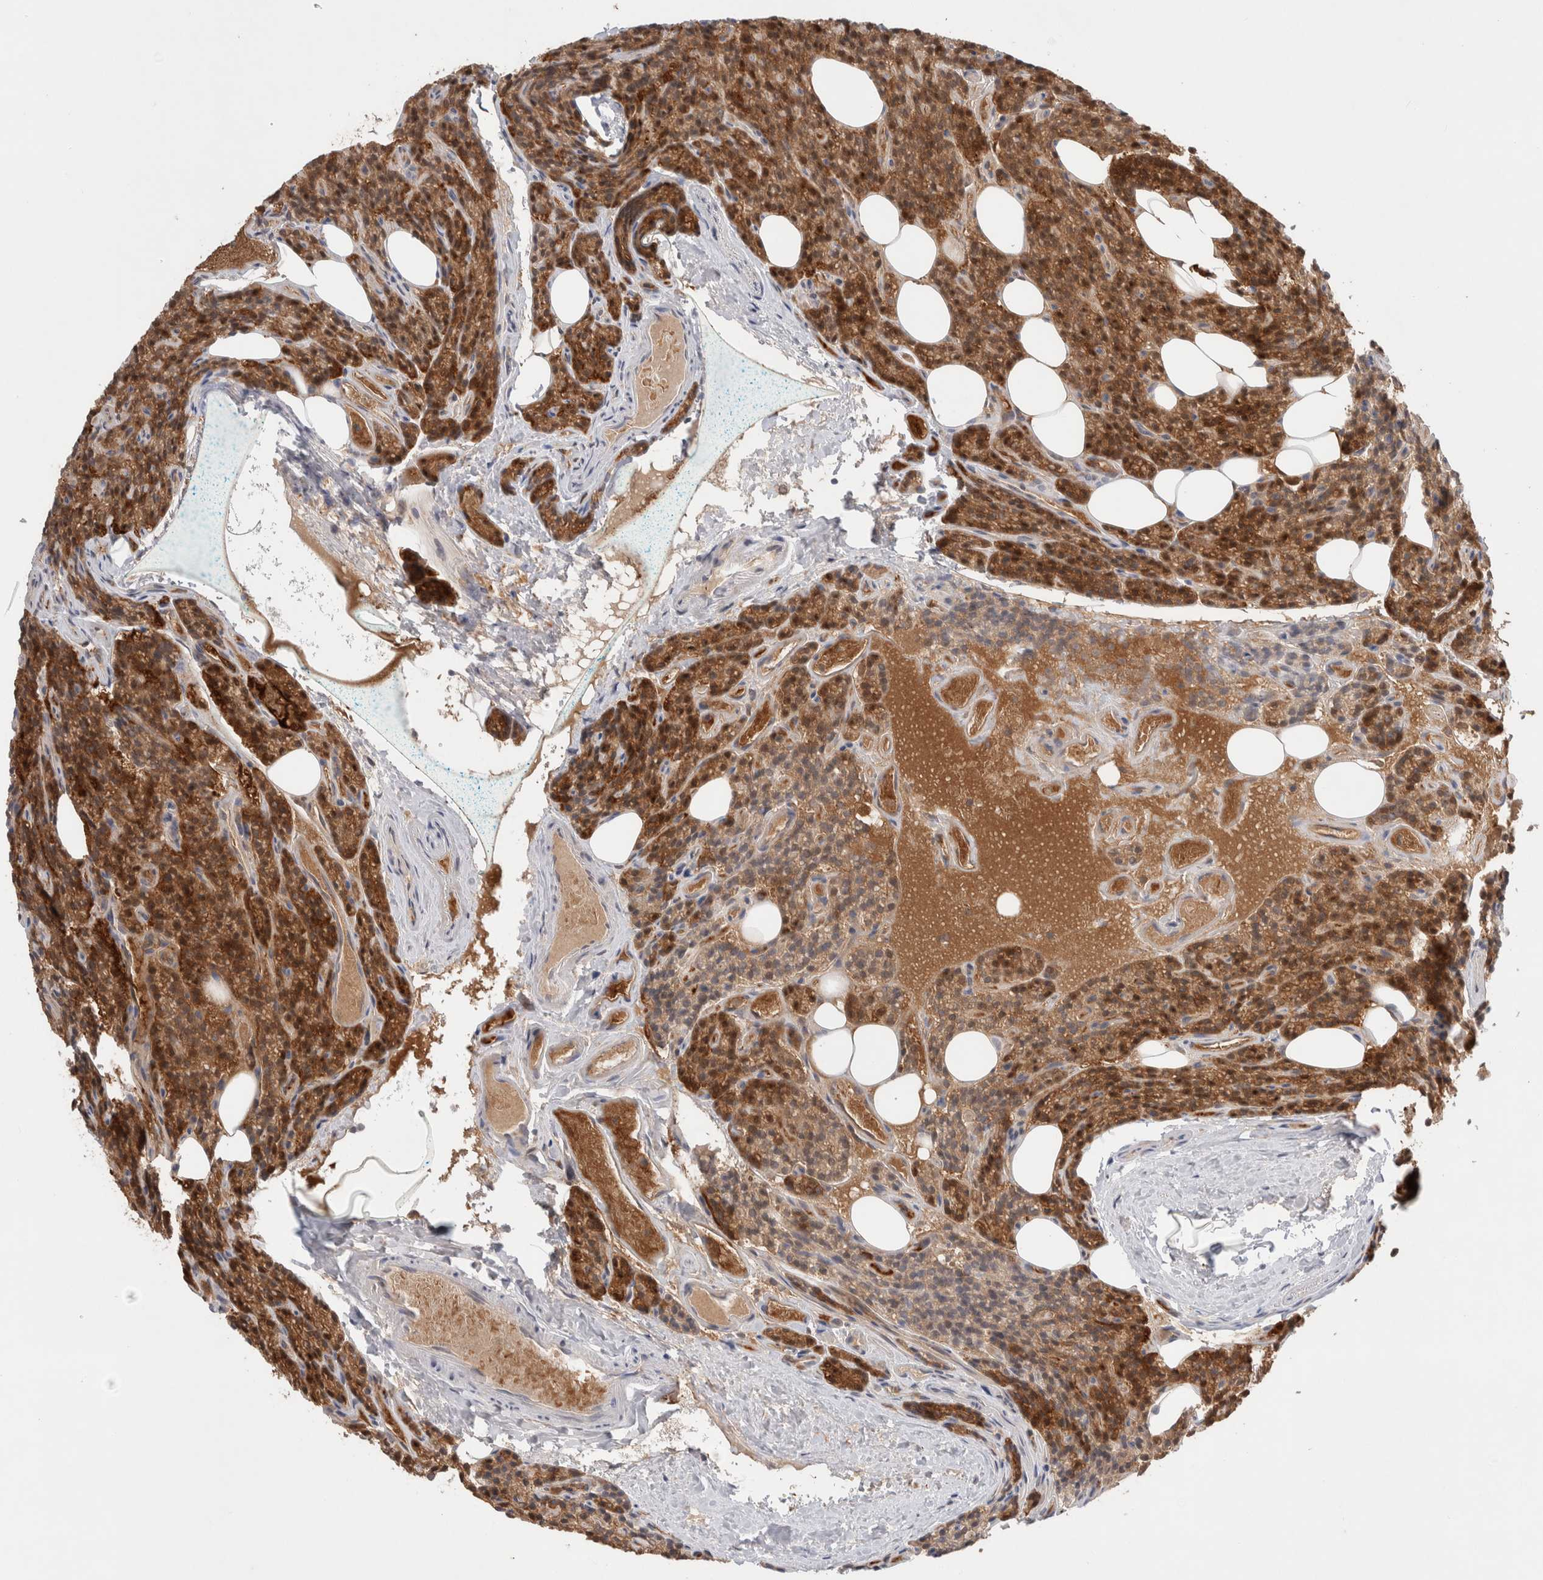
{"staining": {"intensity": "strong", "quantity": ">75%", "location": "cytoplasmic/membranous,nuclear"}, "tissue": "parathyroid gland", "cell_type": "Glandular cells", "image_type": "normal", "snomed": [{"axis": "morphology", "description": "Normal tissue, NOS"}, {"axis": "topography", "description": "Parathyroid gland"}], "caption": "Immunohistochemistry staining of unremarkable parathyroid gland, which reveals high levels of strong cytoplasmic/membranous,nuclear staining in about >75% of glandular cells indicating strong cytoplasmic/membranous,nuclear protein staining. The staining was performed using DAB (3,3'-diaminobenzidine) (brown) for protein detection and nuclei were counterstained in hematoxylin (blue).", "gene": "KLHL14", "patient": {"sex": "female", "age": 85}}